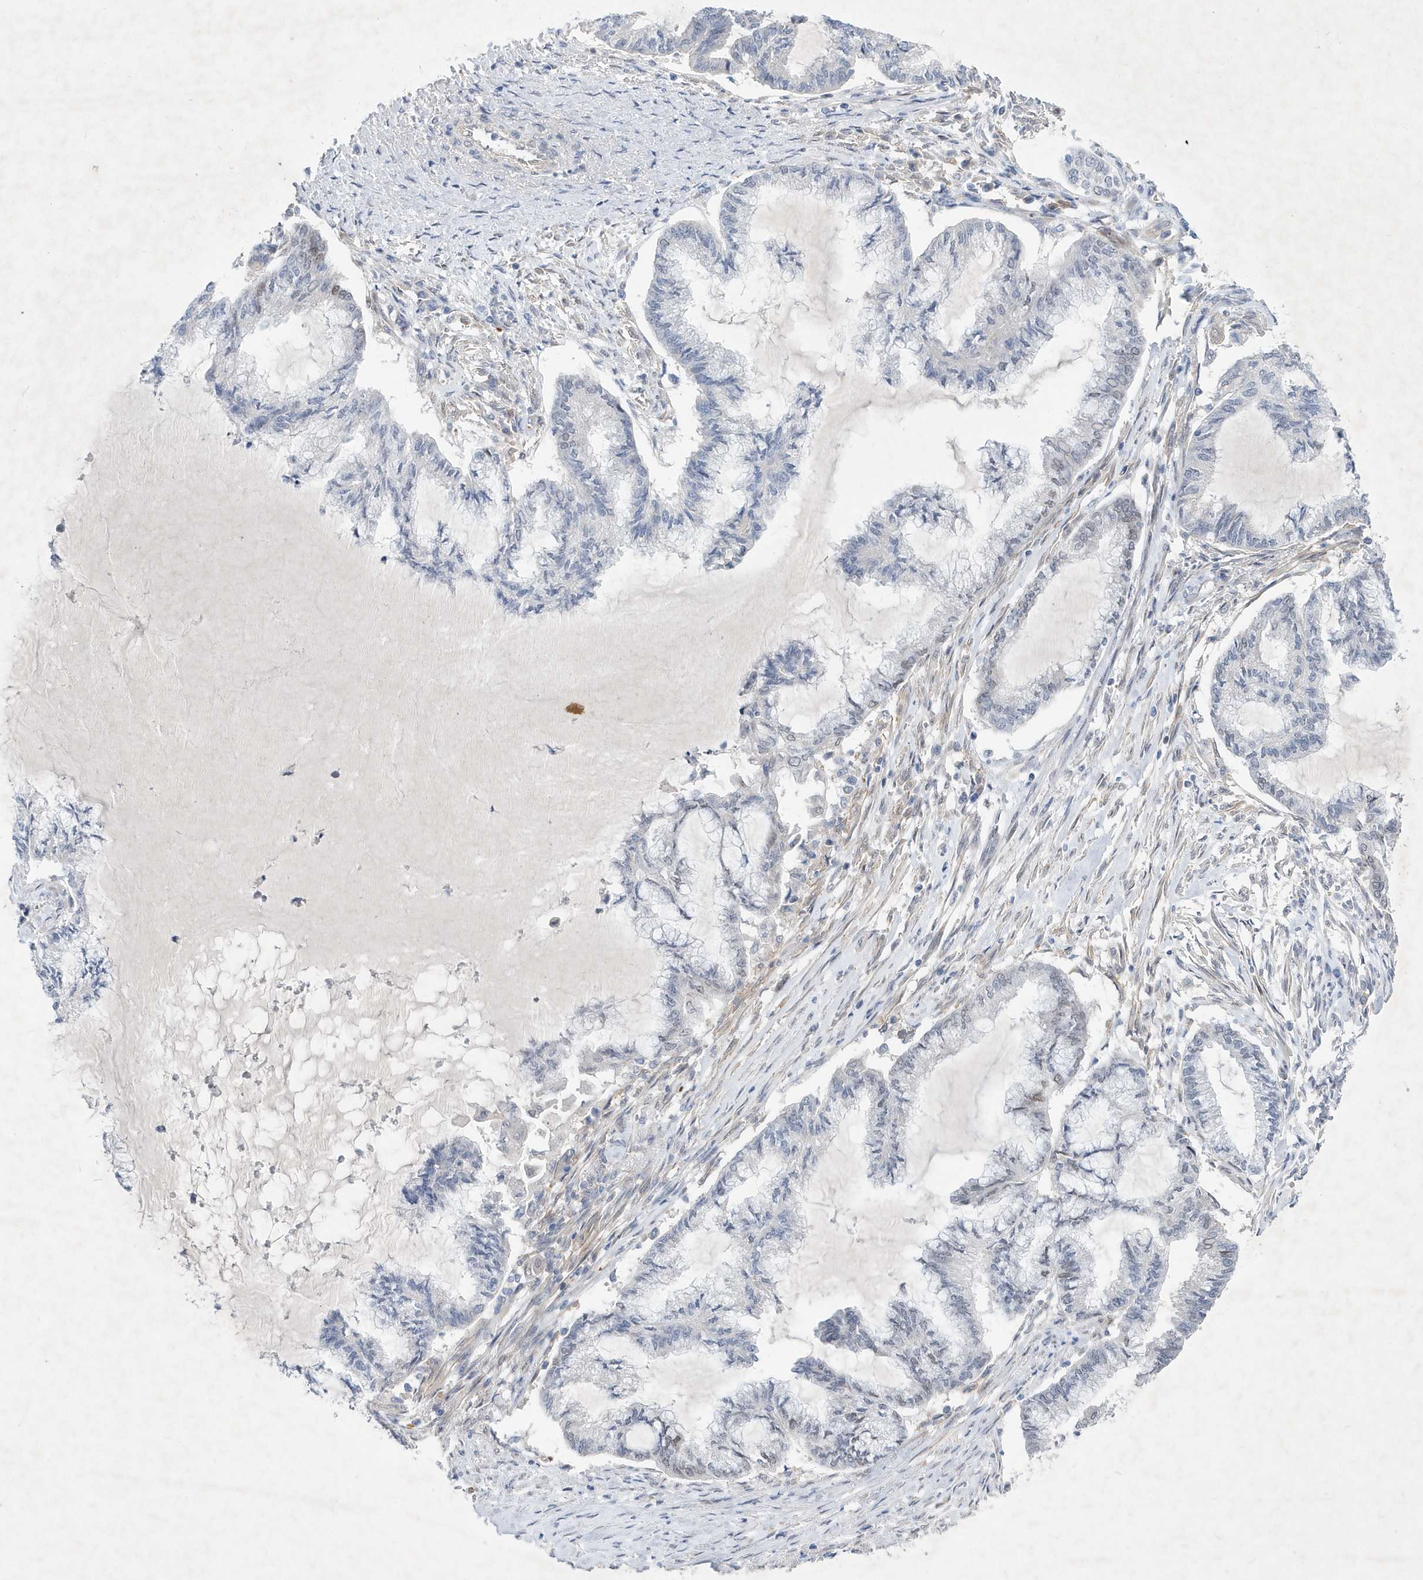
{"staining": {"intensity": "negative", "quantity": "none", "location": "none"}, "tissue": "endometrial cancer", "cell_type": "Tumor cells", "image_type": "cancer", "snomed": [{"axis": "morphology", "description": "Adenocarcinoma, NOS"}, {"axis": "topography", "description": "Endometrium"}], "caption": "The immunohistochemistry micrograph has no significant expression in tumor cells of endometrial adenocarcinoma tissue.", "gene": "ZNF875", "patient": {"sex": "female", "age": 86}}